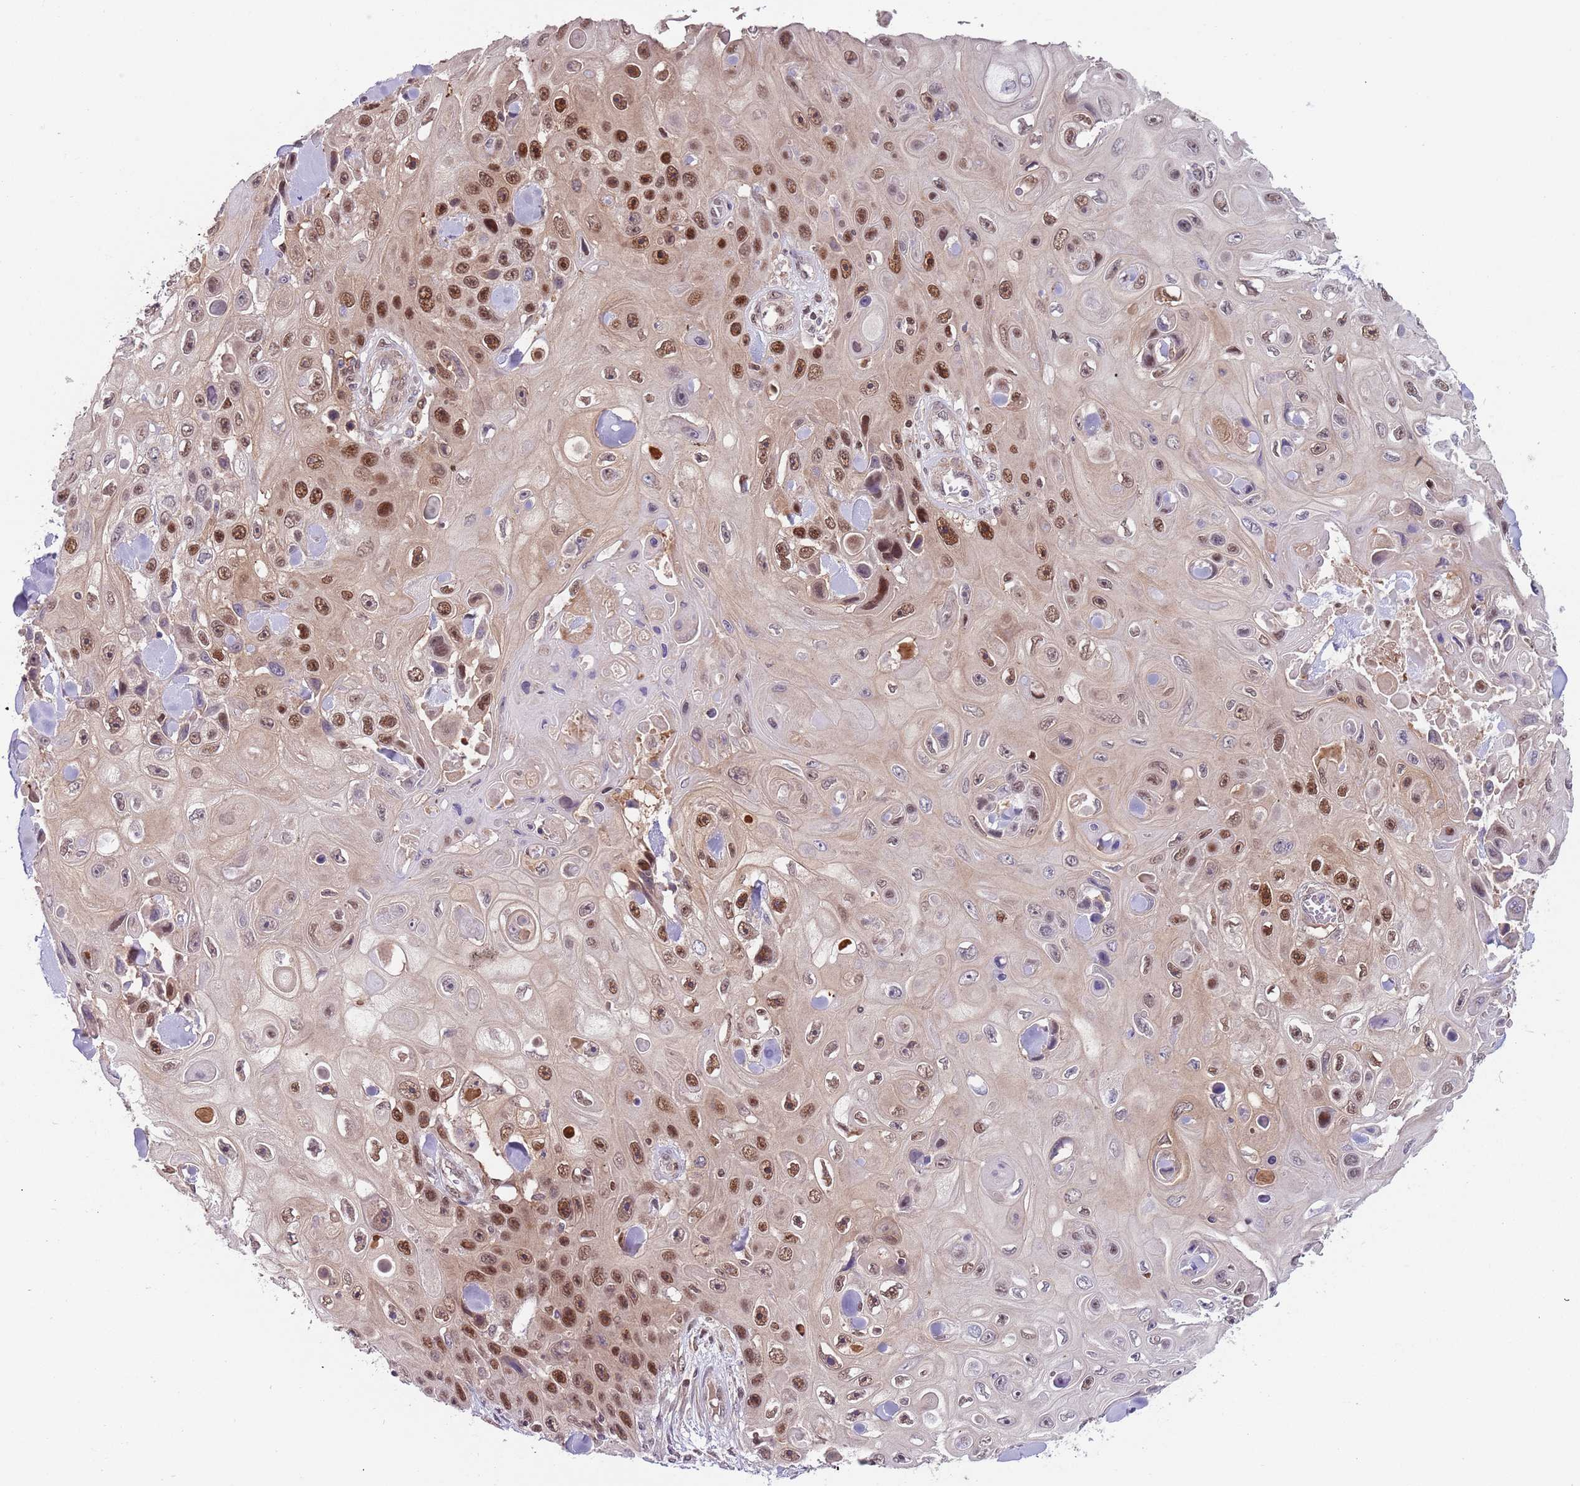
{"staining": {"intensity": "strong", "quantity": "25%-75%", "location": "nuclear"}, "tissue": "skin cancer", "cell_type": "Tumor cells", "image_type": "cancer", "snomed": [{"axis": "morphology", "description": "Squamous cell carcinoma, NOS"}, {"axis": "topography", "description": "Skin"}], "caption": "Skin cancer (squamous cell carcinoma) was stained to show a protein in brown. There is high levels of strong nuclear expression in approximately 25%-75% of tumor cells.", "gene": "RMND5B", "patient": {"sex": "male", "age": 82}}